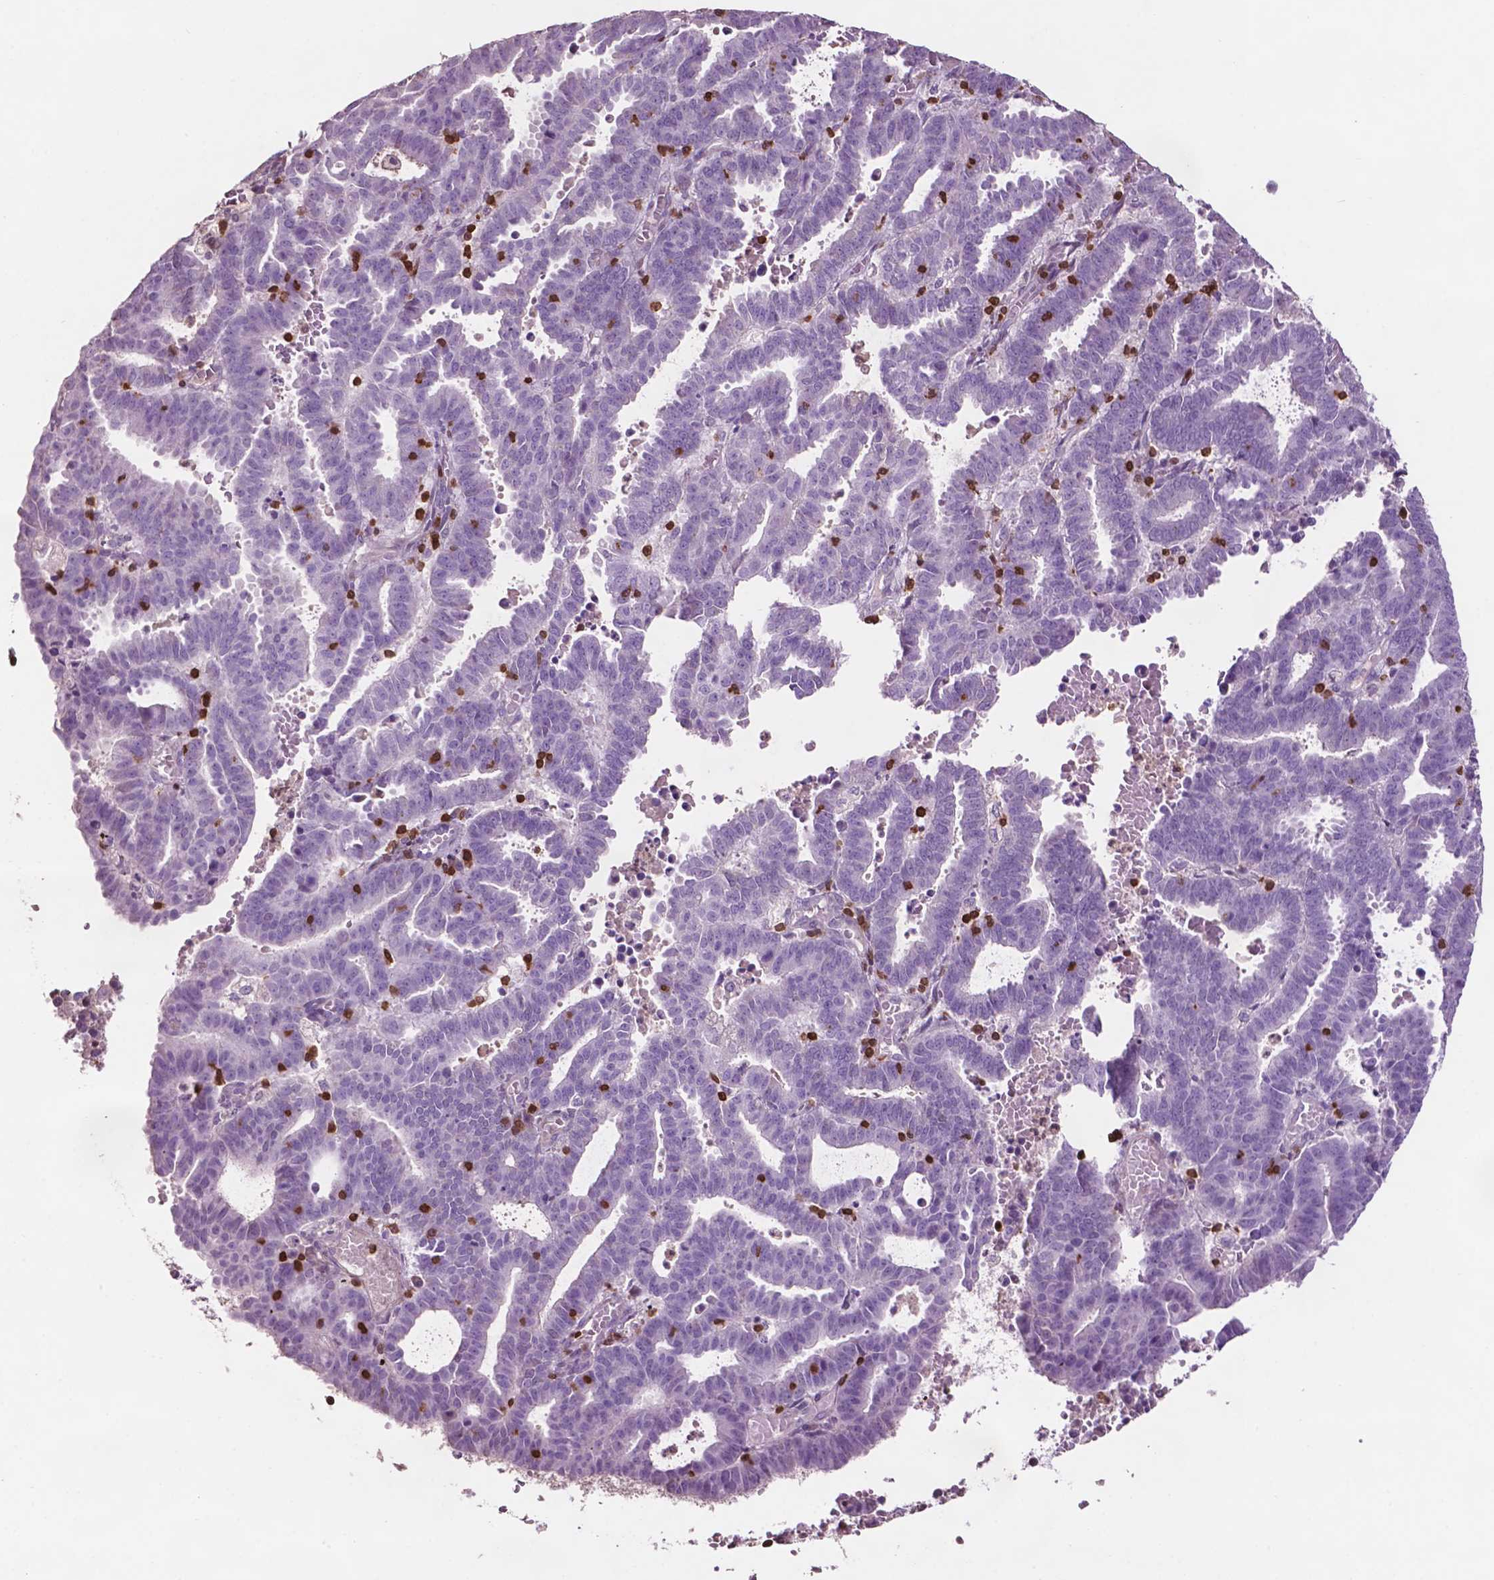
{"staining": {"intensity": "negative", "quantity": "none", "location": "none"}, "tissue": "endometrial cancer", "cell_type": "Tumor cells", "image_type": "cancer", "snomed": [{"axis": "morphology", "description": "Adenocarcinoma, NOS"}, {"axis": "topography", "description": "Uterus"}], "caption": "Immunohistochemistry histopathology image of neoplastic tissue: human endometrial cancer (adenocarcinoma) stained with DAB exhibits no significant protein expression in tumor cells.", "gene": "TBC1D10C", "patient": {"sex": "female", "age": 83}}